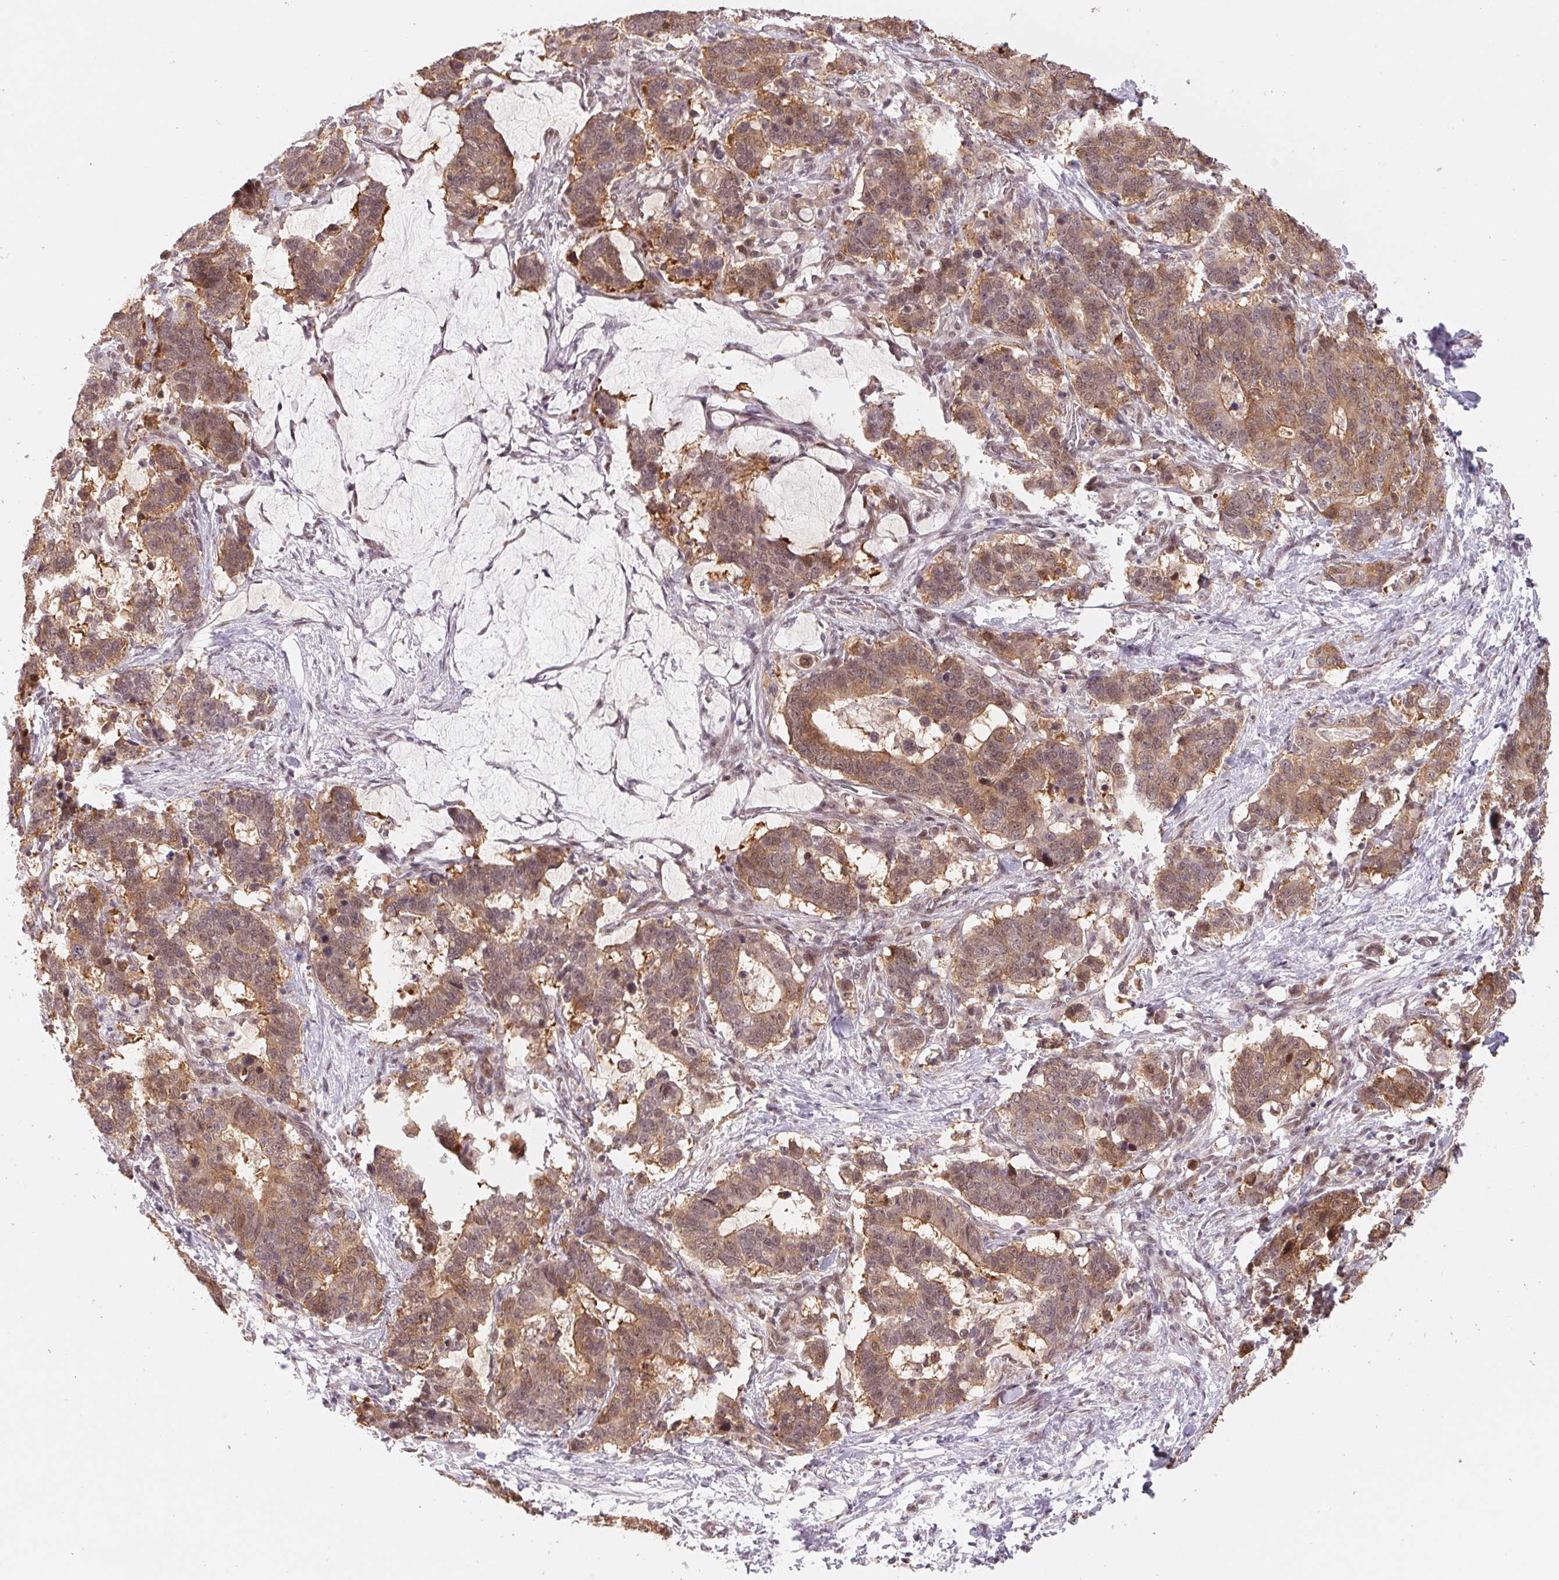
{"staining": {"intensity": "weak", "quantity": ">75%", "location": "cytoplasmic/membranous,nuclear"}, "tissue": "stomach cancer", "cell_type": "Tumor cells", "image_type": "cancer", "snomed": [{"axis": "morphology", "description": "Normal tissue, NOS"}, {"axis": "morphology", "description": "Adenocarcinoma, NOS"}, {"axis": "topography", "description": "Stomach"}], "caption": "Immunohistochemical staining of human stomach cancer demonstrates low levels of weak cytoplasmic/membranous and nuclear expression in approximately >75% of tumor cells.", "gene": "DNAJB6", "patient": {"sex": "female", "age": 64}}